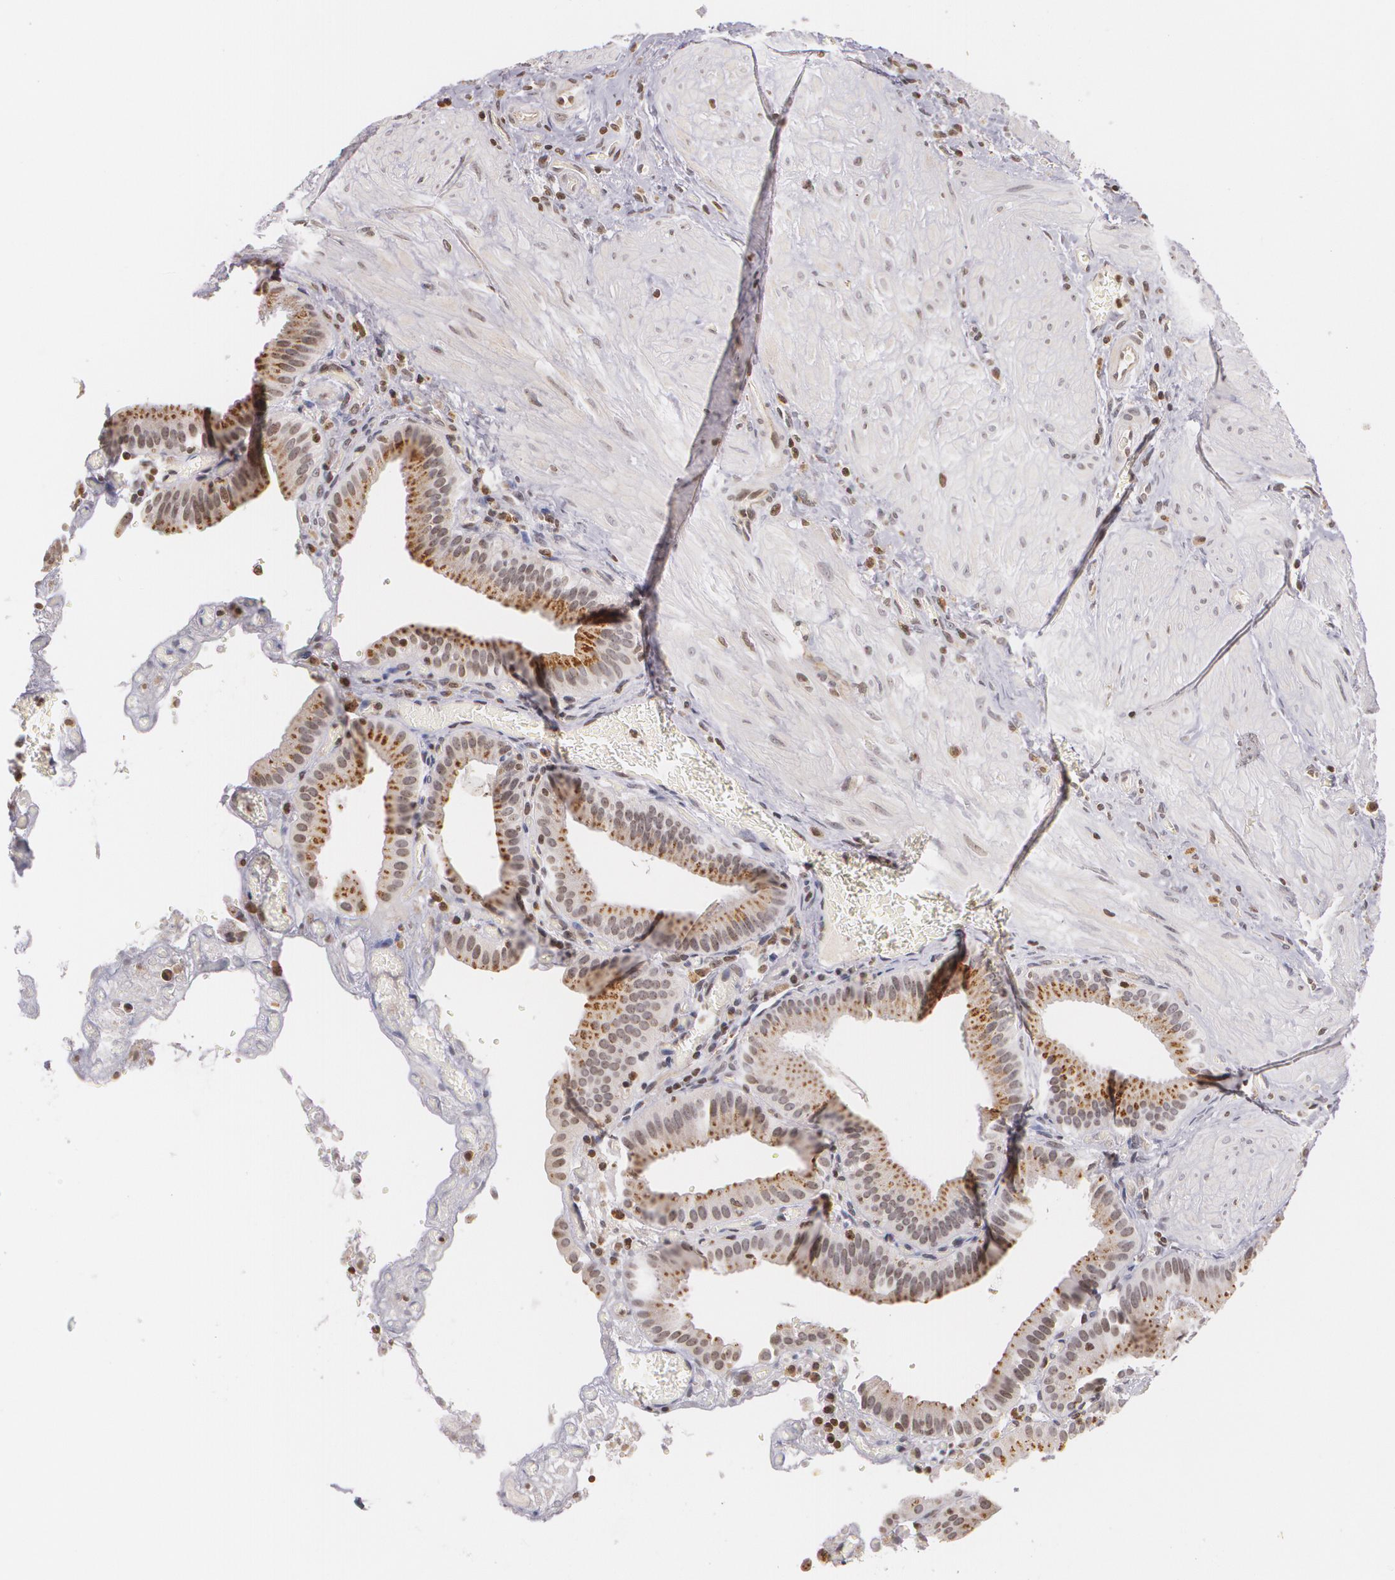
{"staining": {"intensity": "moderate", "quantity": ">75%", "location": "cytoplasmic/membranous"}, "tissue": "gallbladder", "cell_type": "Glandular cells", "image_type": "normal", "snomed": [{"axis": "morphology", "description": "Normal tissue, NOS"}, {"axis": "topography", "description": "Gallbladder"}], "caption": "This image shows immunohistochemistry (IHC) staining of normal gallbladder, with medium moderate cytoplasmic/membranous staining in approximately >75% of glandular cells.", "gene": "VAV3", "patient": {"sex": "female", "age": 75}}